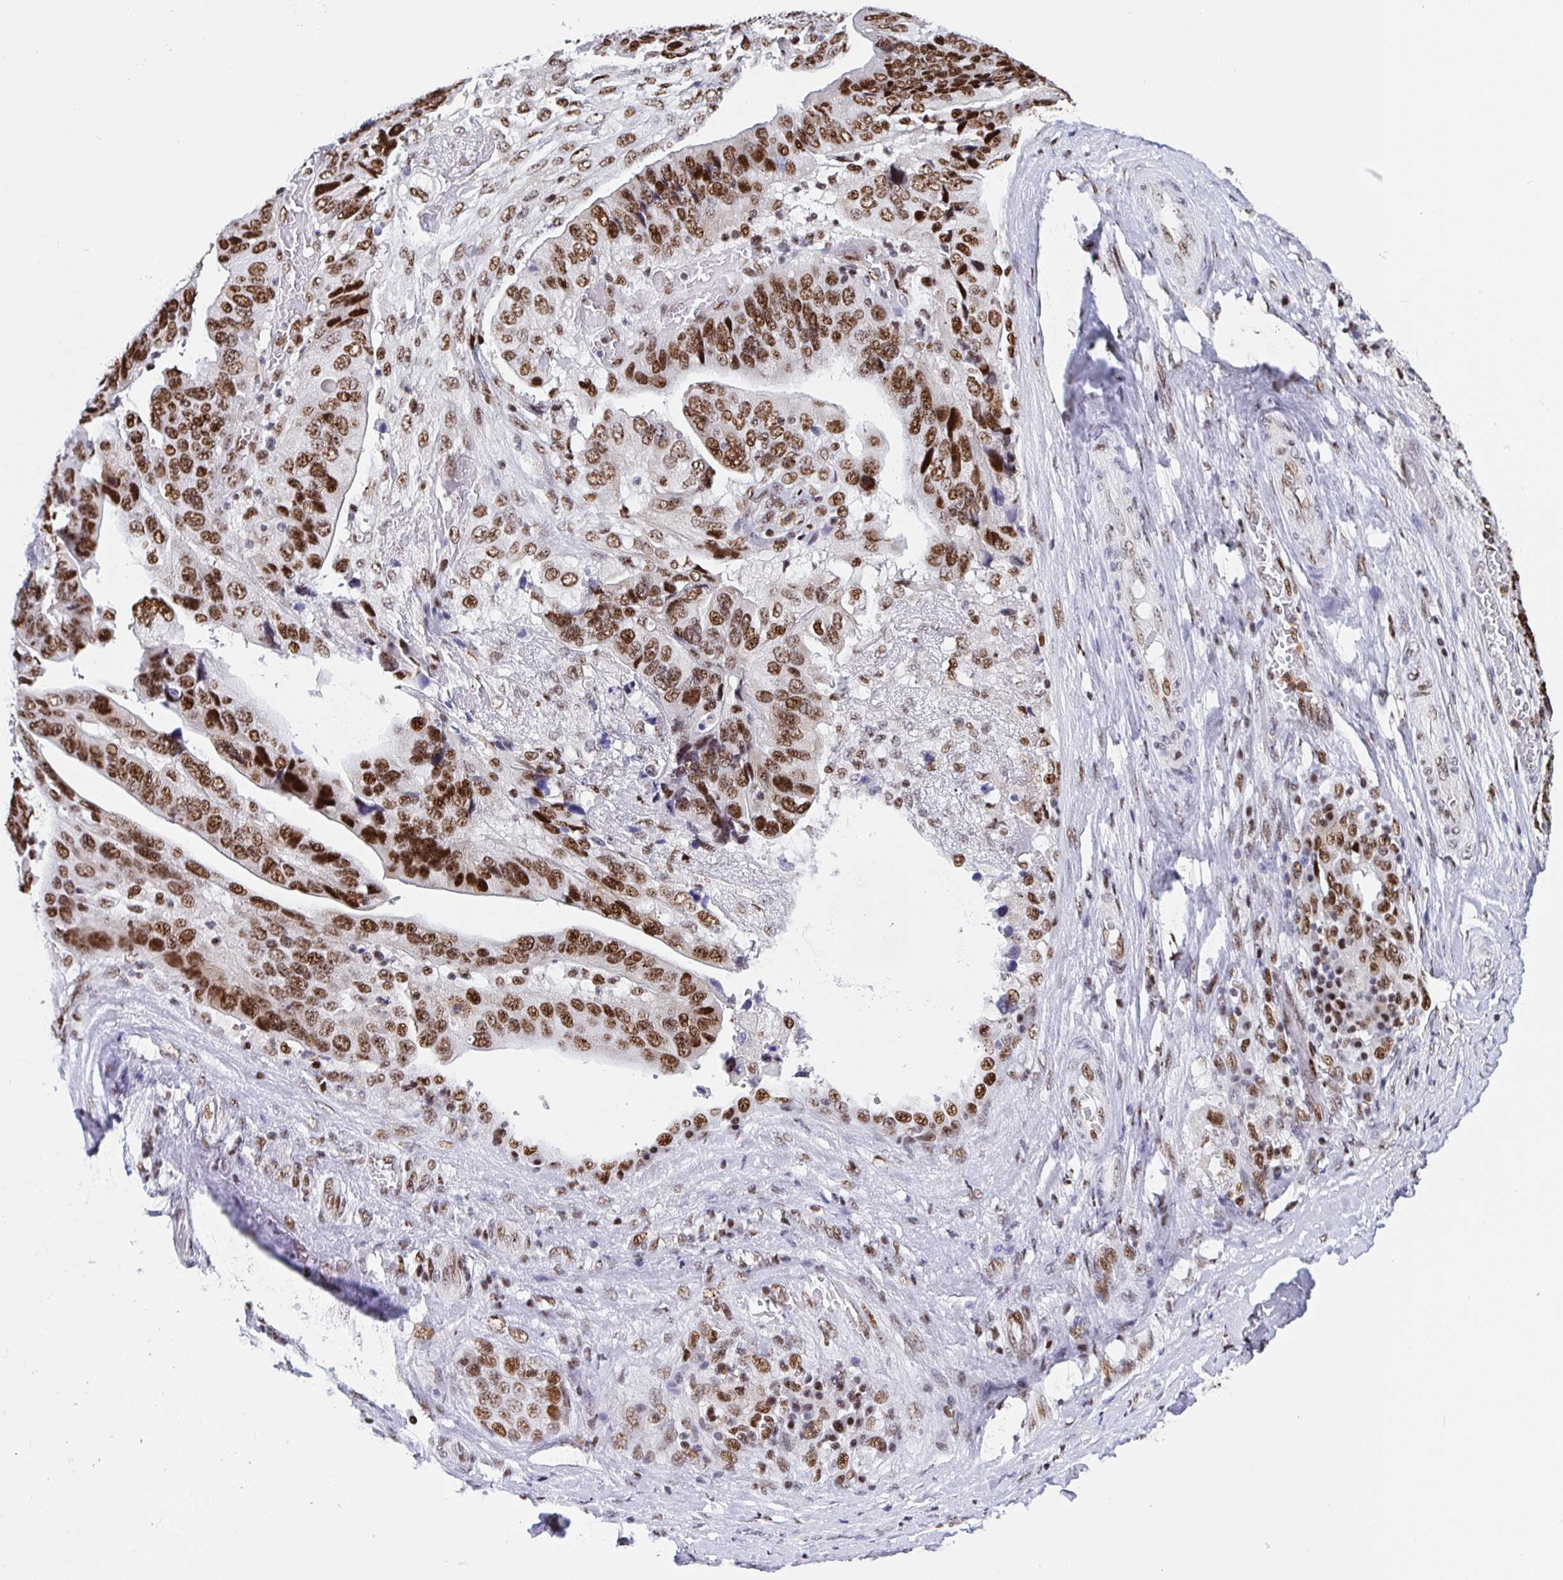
{"staining": {"intensity": "strong", "quantity": ">75%", "location": "nuclear"}, "tissue": "ovarian cancer", "cell_type": "Tumor cells", "image_type": "cancer", "snomed": [{"axis": "morphology", "description": "Cystadenocarcinoma, serous, NOS"}, {"axis": "topography", "description": "Ovary"}], "caption": "The immunohistochemical stain shows strong nuclear positivity in tumor cells of ovarian cancer tissue.", "gene": "SETD5", "patient": {"sex": "female", "age": 79}}